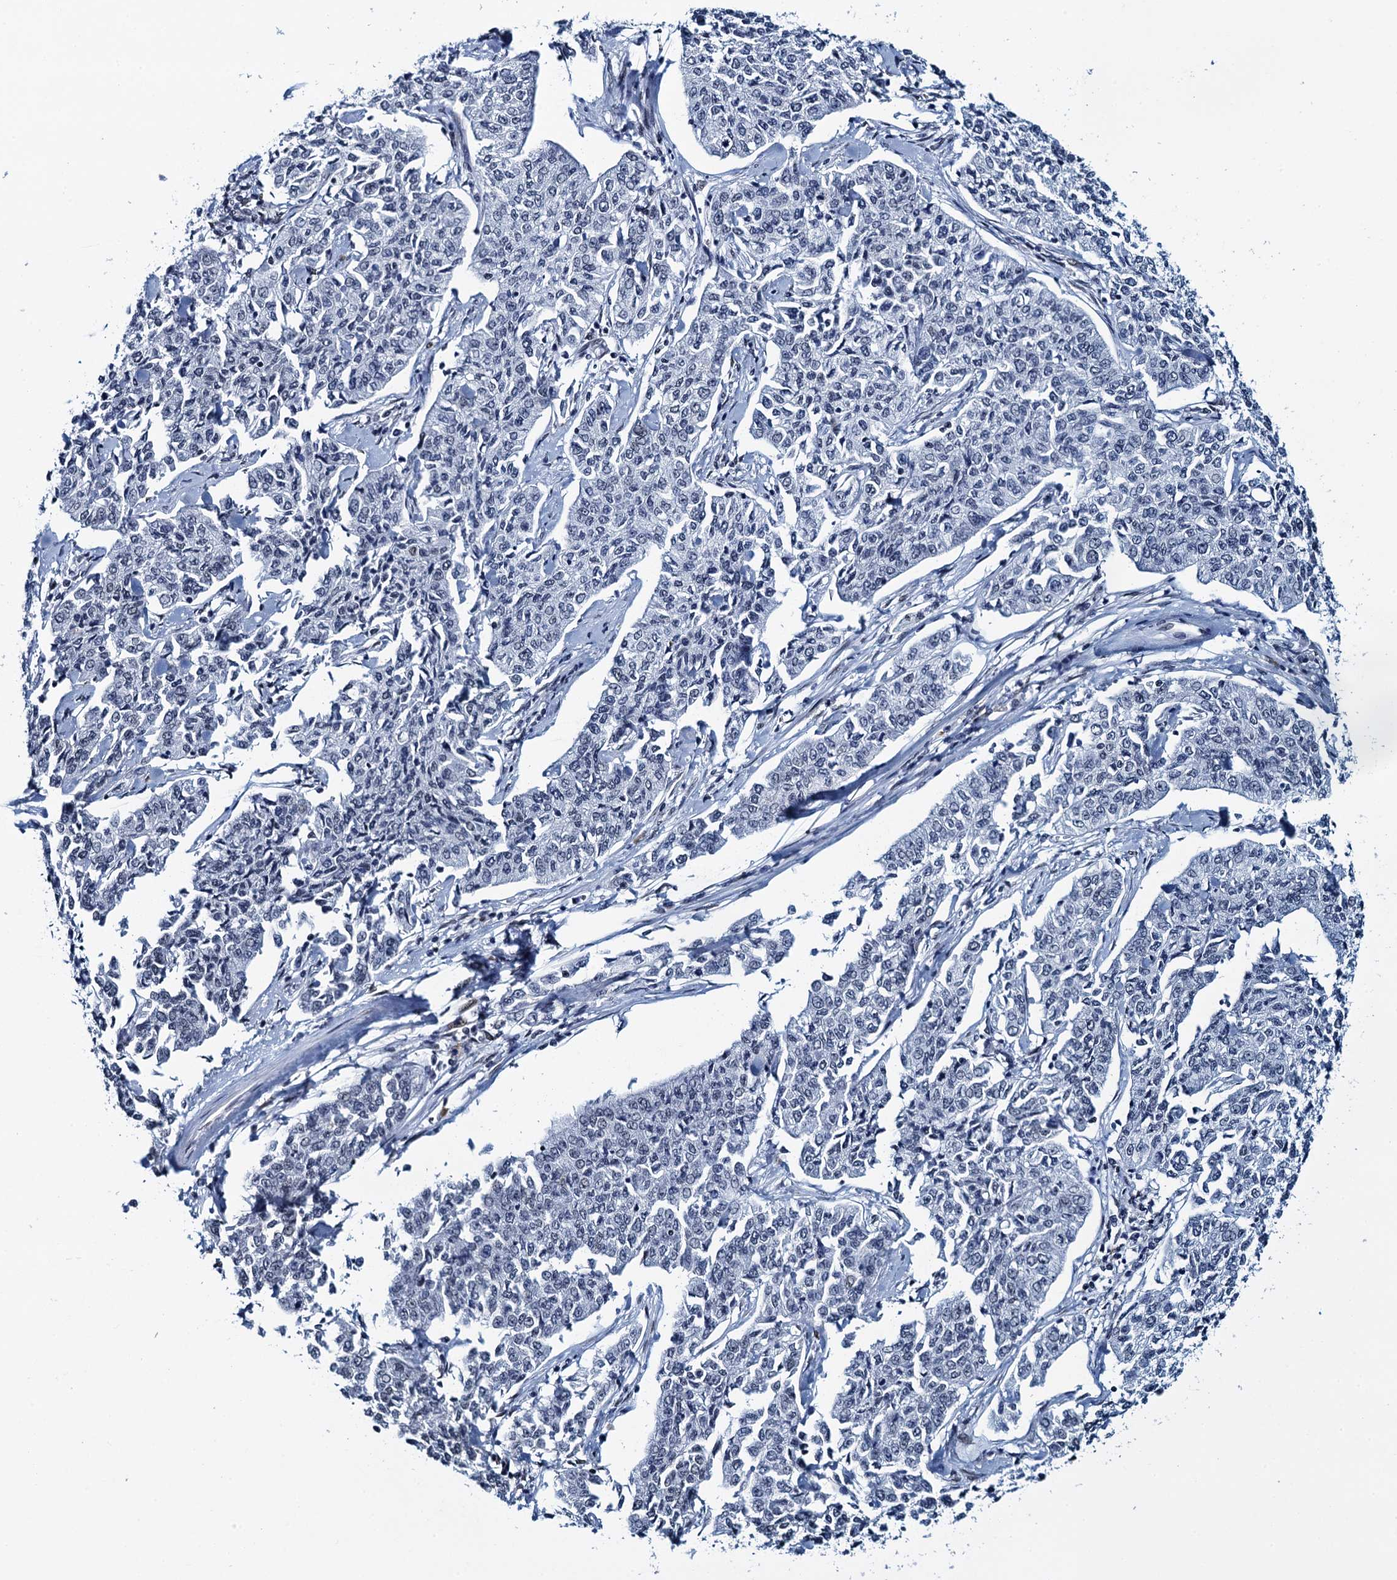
{"staining": {"intensity": "negative", "quantity": "none", "location": "none"}, "tissue": "cervical cancer", "cell_type": "Tumor cells", "image_type": "cancer", "snomed": [{"axis": "morphology", "description": "Squamous cell carcinoma, NOS"}, {"axis": "topography", "description": "Cervix"}], "caption": "Immunohistochemistry image of neoplastic tissue: squamous cell carcinoma (cervical) stained with DAB (3,3'-diaminobenzidine) demonstrates no significant protein positivity in tumor cells.", "gene": "HNRNPUL2", "patient": {"sex": "female", "age": 35}}